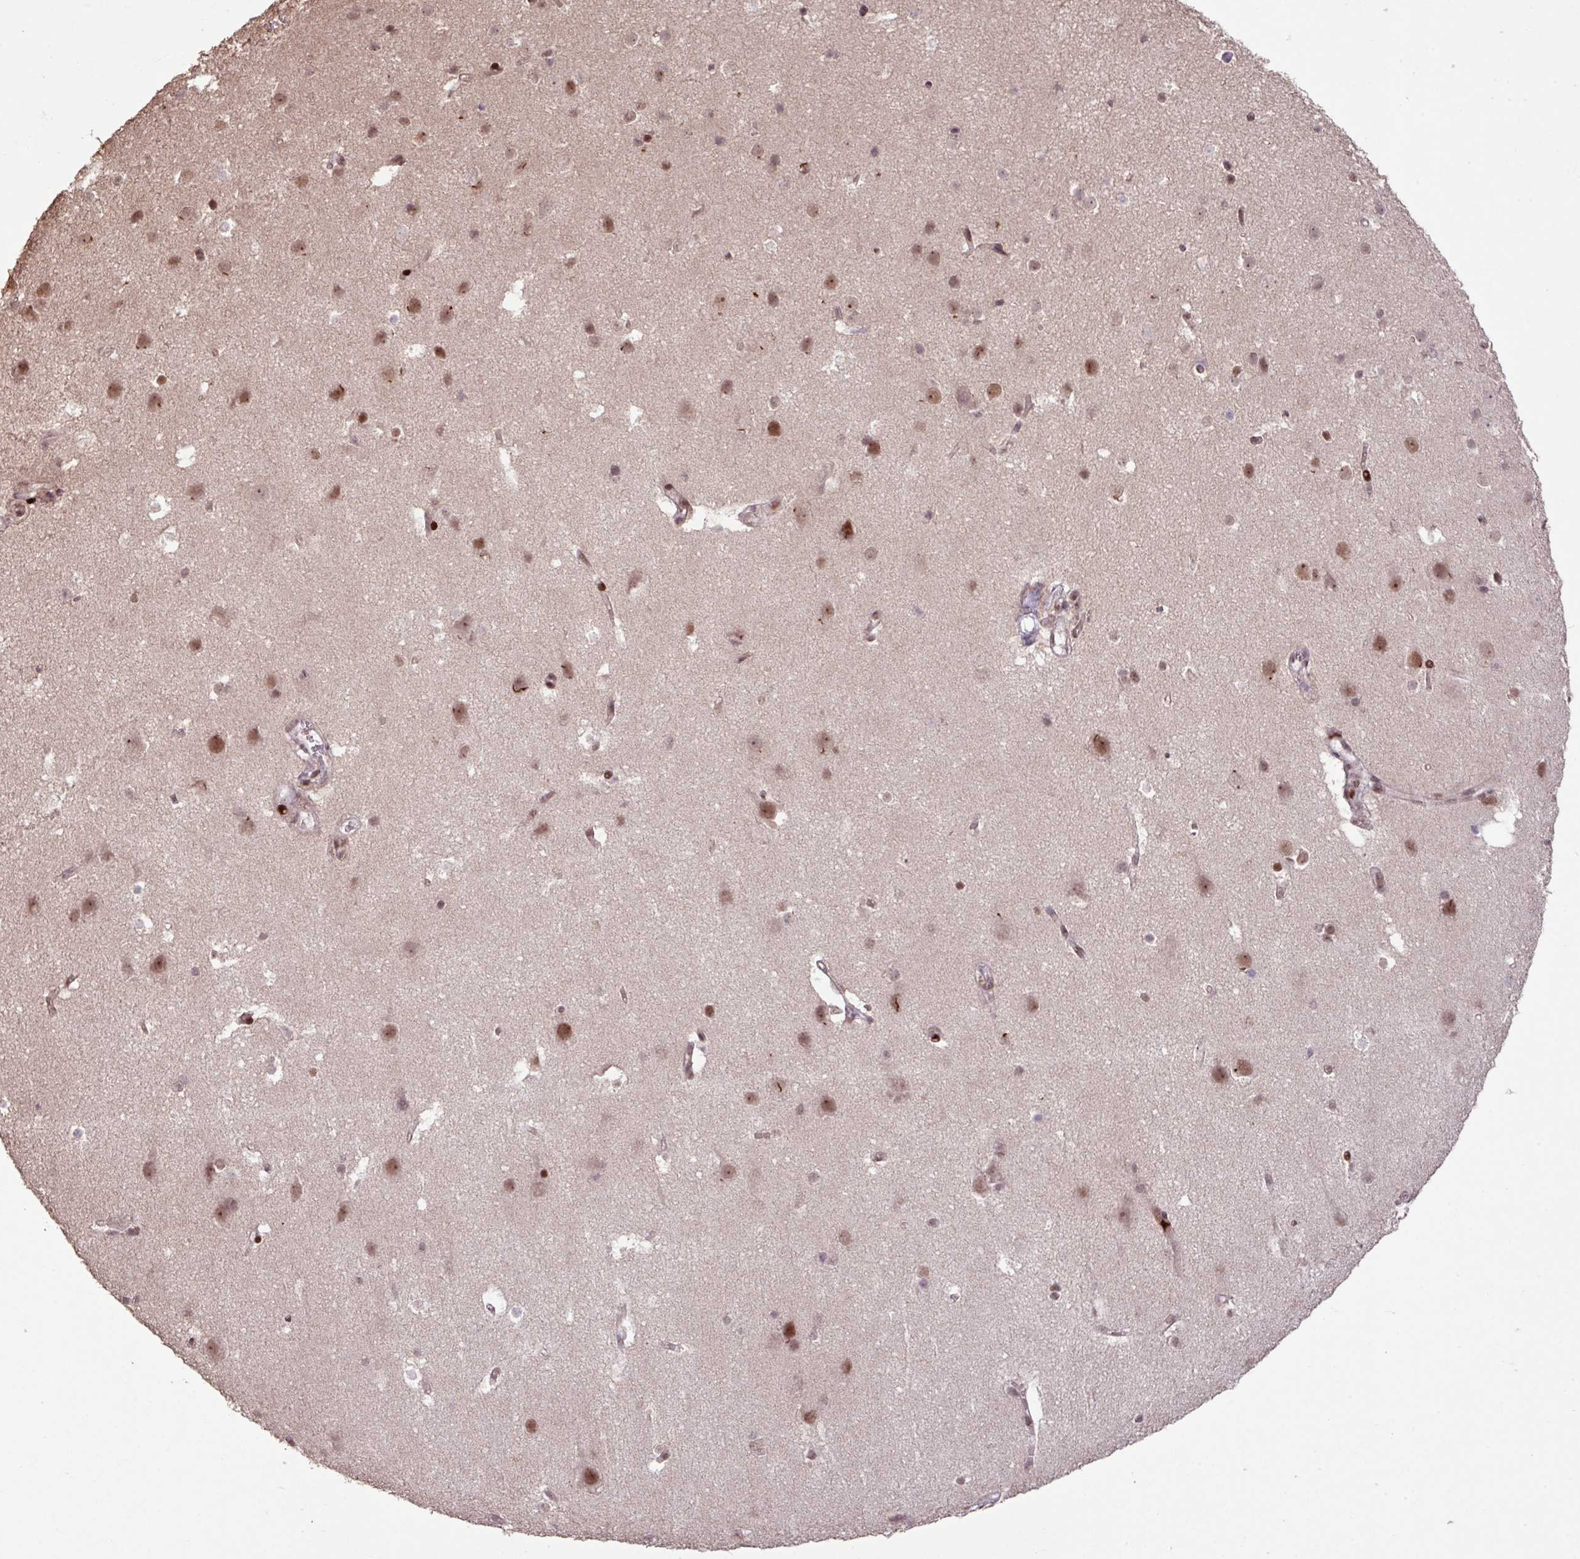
{"staining": {"intensity": "weak", "quantity": ">75%", "location": "nuclear"}, "tissue": "cerebral cortex", "cell_type": "Endothelial cells", "image_type": "normal", "snomed": [{"axis": "morphology", "description": "Normal tissue, NOS"}, {"axis": "topography", "description": "Cerebral cortex"}], "caption": "Brown immunohistochemical staining in benign human cerebral cortex exhibits weak nuclear staining in about >75% of endothelial cells.", "gene": "ZNF709", "patient": {"sex": "male", "age": 37}}